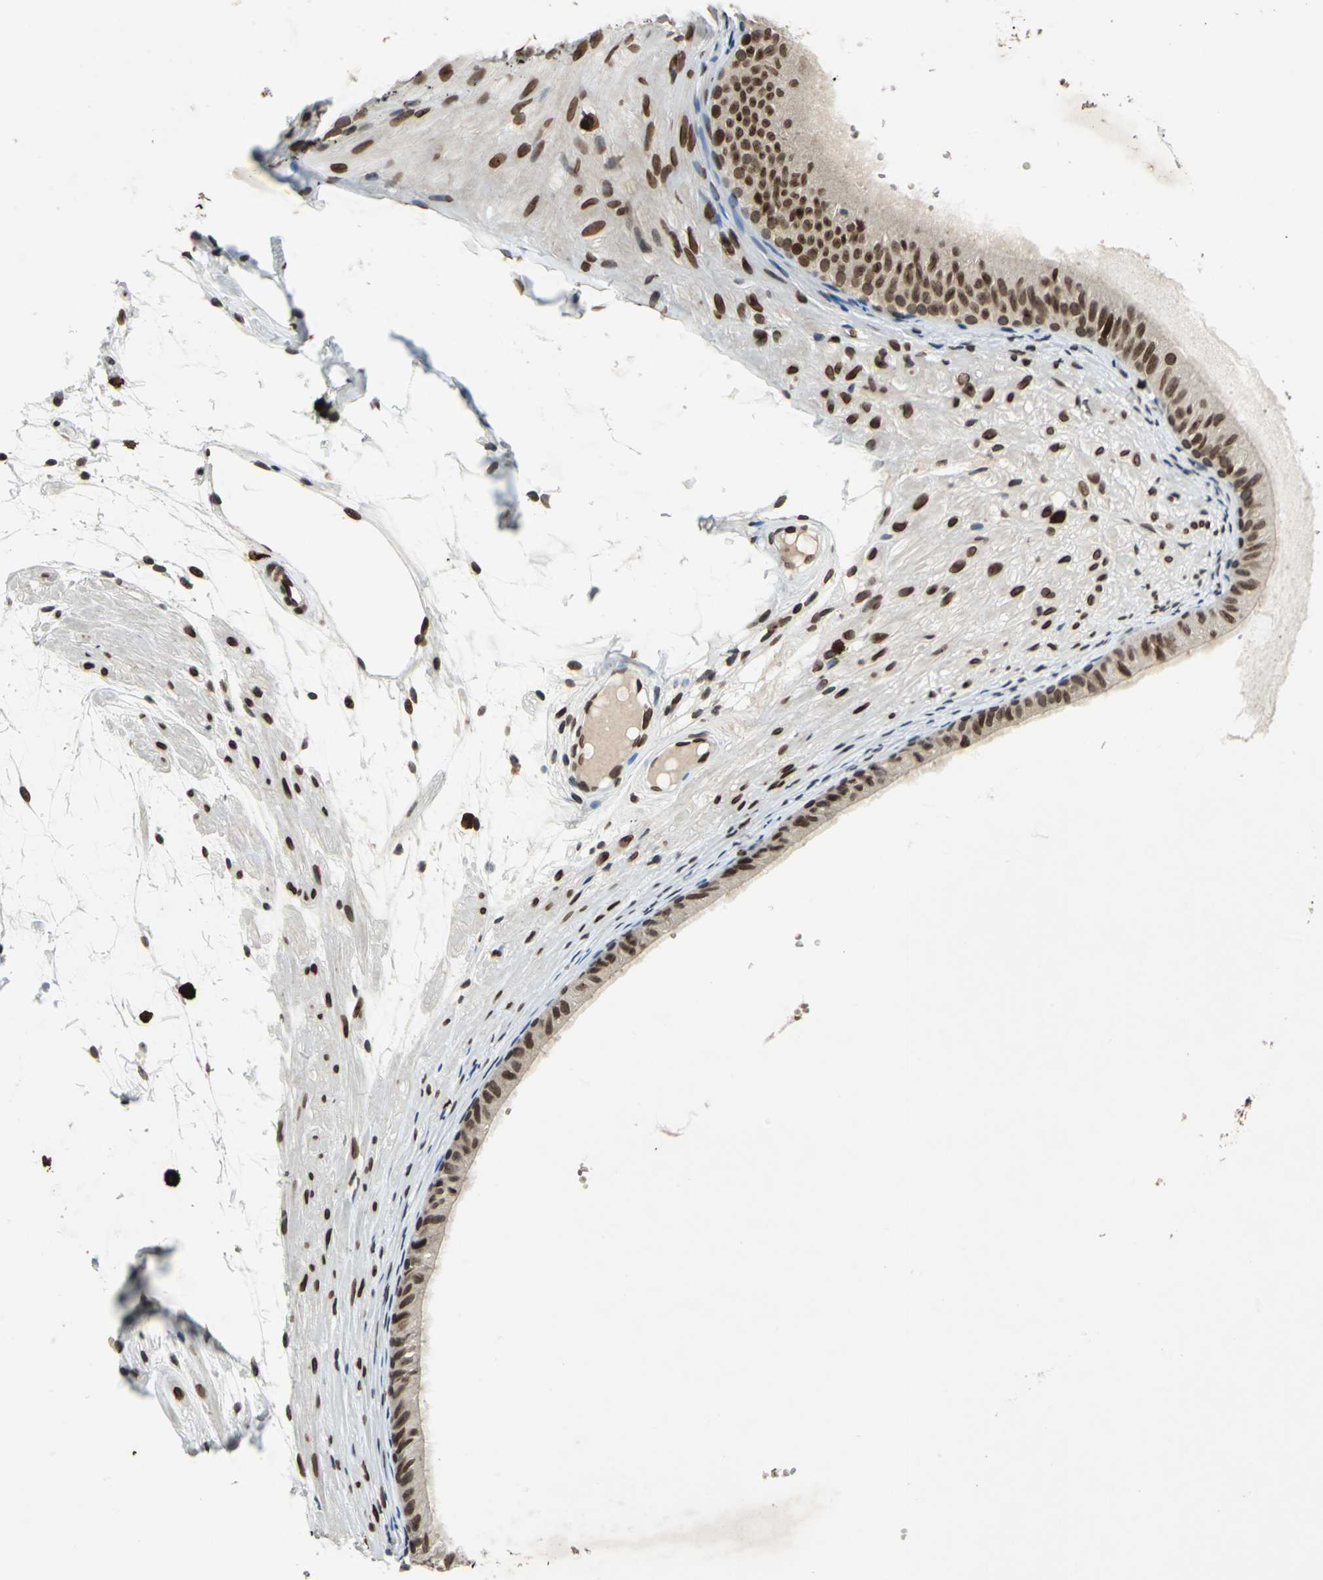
{"staining": {"intensity": "strong", "quantity": ">75%", "location": "cytoplasmic/membranous,nuclear"}, "tissue": "epididymis", "cell_type": "Glandular cells", "image_type": "normal", "snomed": [{"axis": "morphology", "description": "Normal tissue, NOS"}, {"axis": "morphology", "description": "Atrophy, NOS"}, {"axis": "topography", "description": "Testis"}, {"axis": "topography", "description": "Epididymis"}], "caption": "Strong cytoplasmic/membranous,nuclear staining is seen in approximately >75% of glandular cells in unremarkable epididymis. (Stains: DAB (3,3'-diaminobenzidine) in brown, nuclei in blue, Microscopy: brightfield microscopy at high magnification).", "gene": "ISY1", "patient": {"sex": "male", "age": 18}}